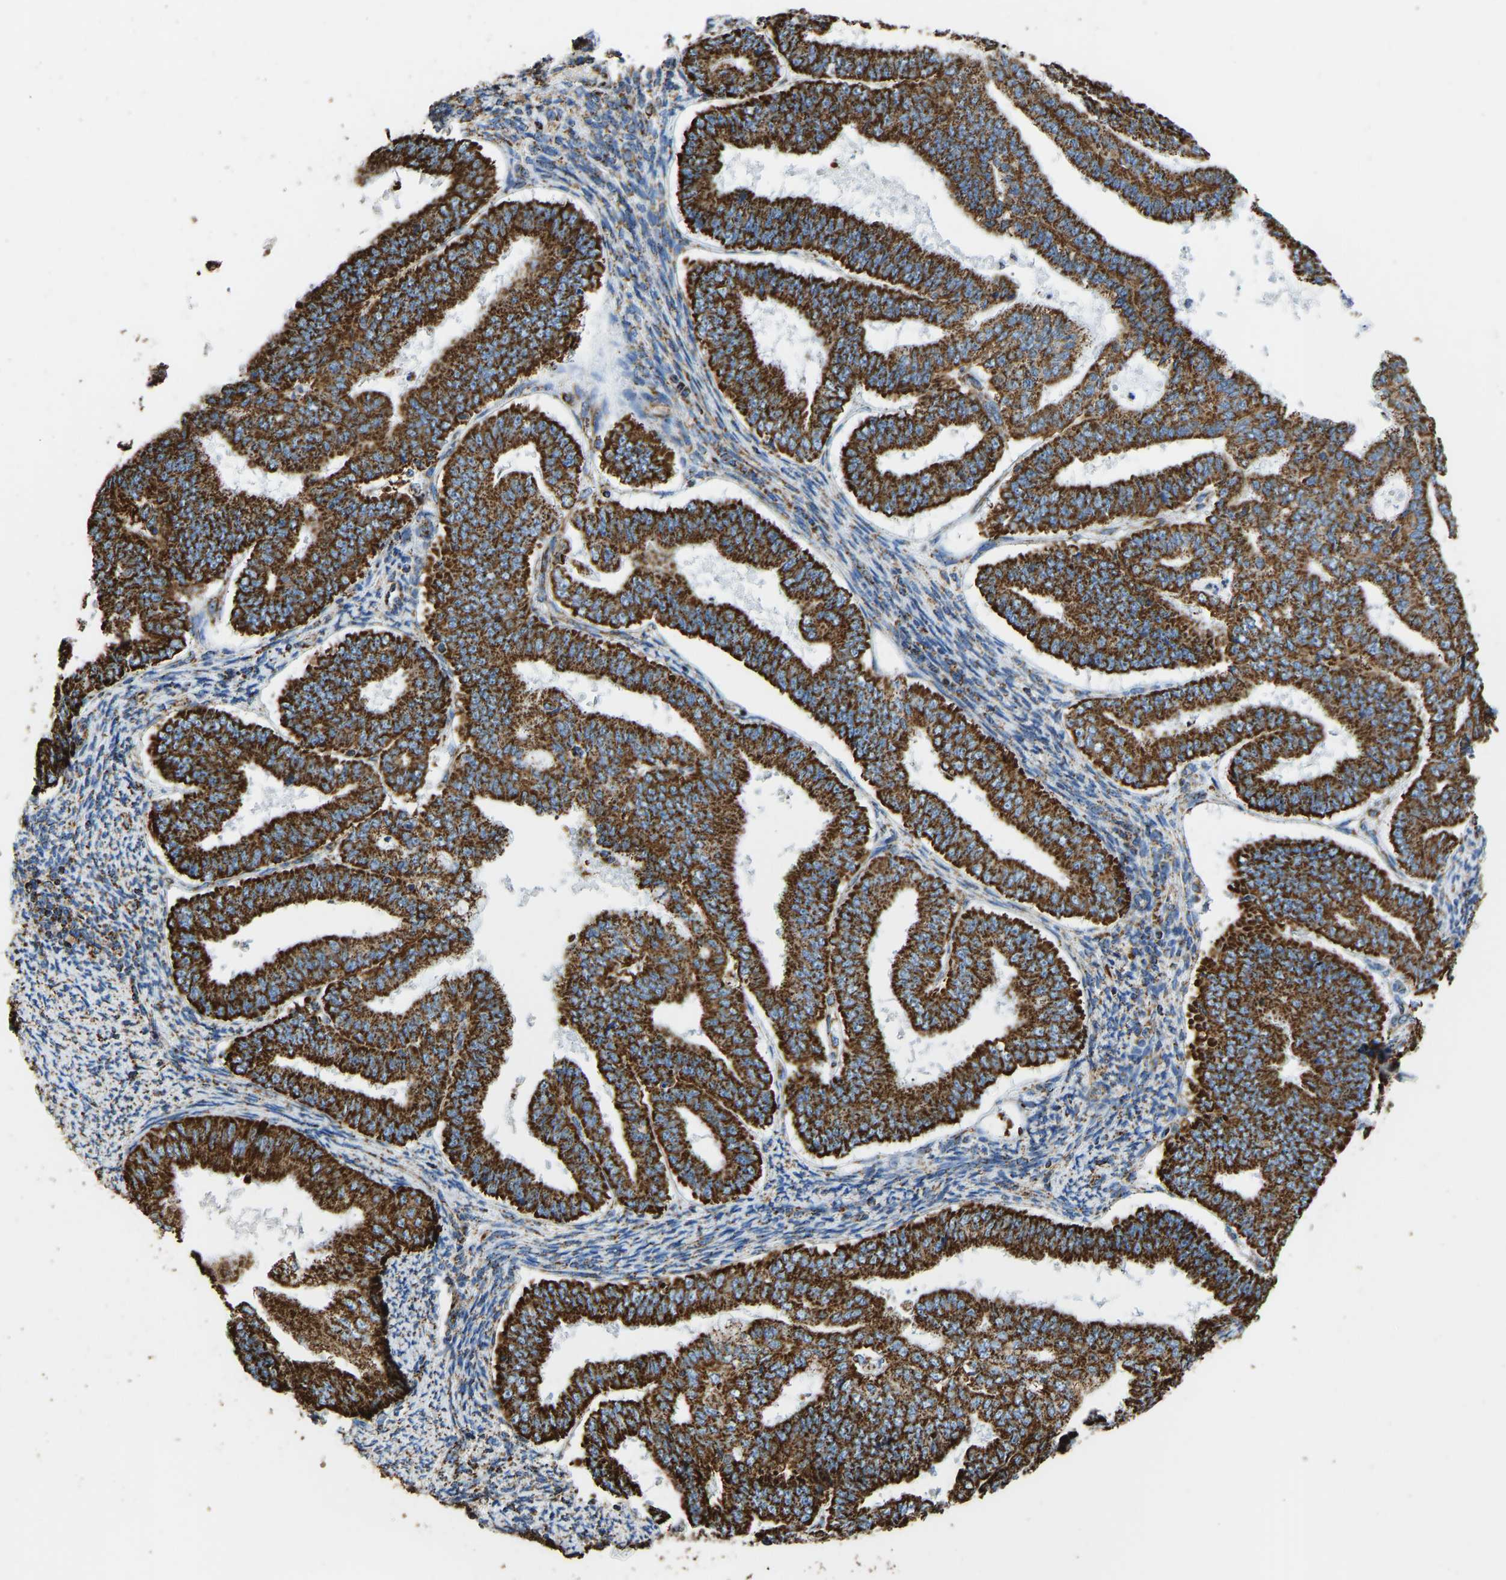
{"staining": {"intensity": "strong", "quantity": ">75%", "location": "cytoplasmic/membranous"}, "tissue": "endometrial cancer", "cell_type": "Tumor cells", "image_type": "cancer", "snomed": [{"axis": "morphology", "description": "Adenocarcinoma, NOS"}, {"axis": "topography", "description": "Endometrium"}], "caption": "Human endometrial cancer stained with a protein marker shows strong staining in tumor cells.", "gene": "IRX6", "patient": {"sex": "female", "age": 63}}